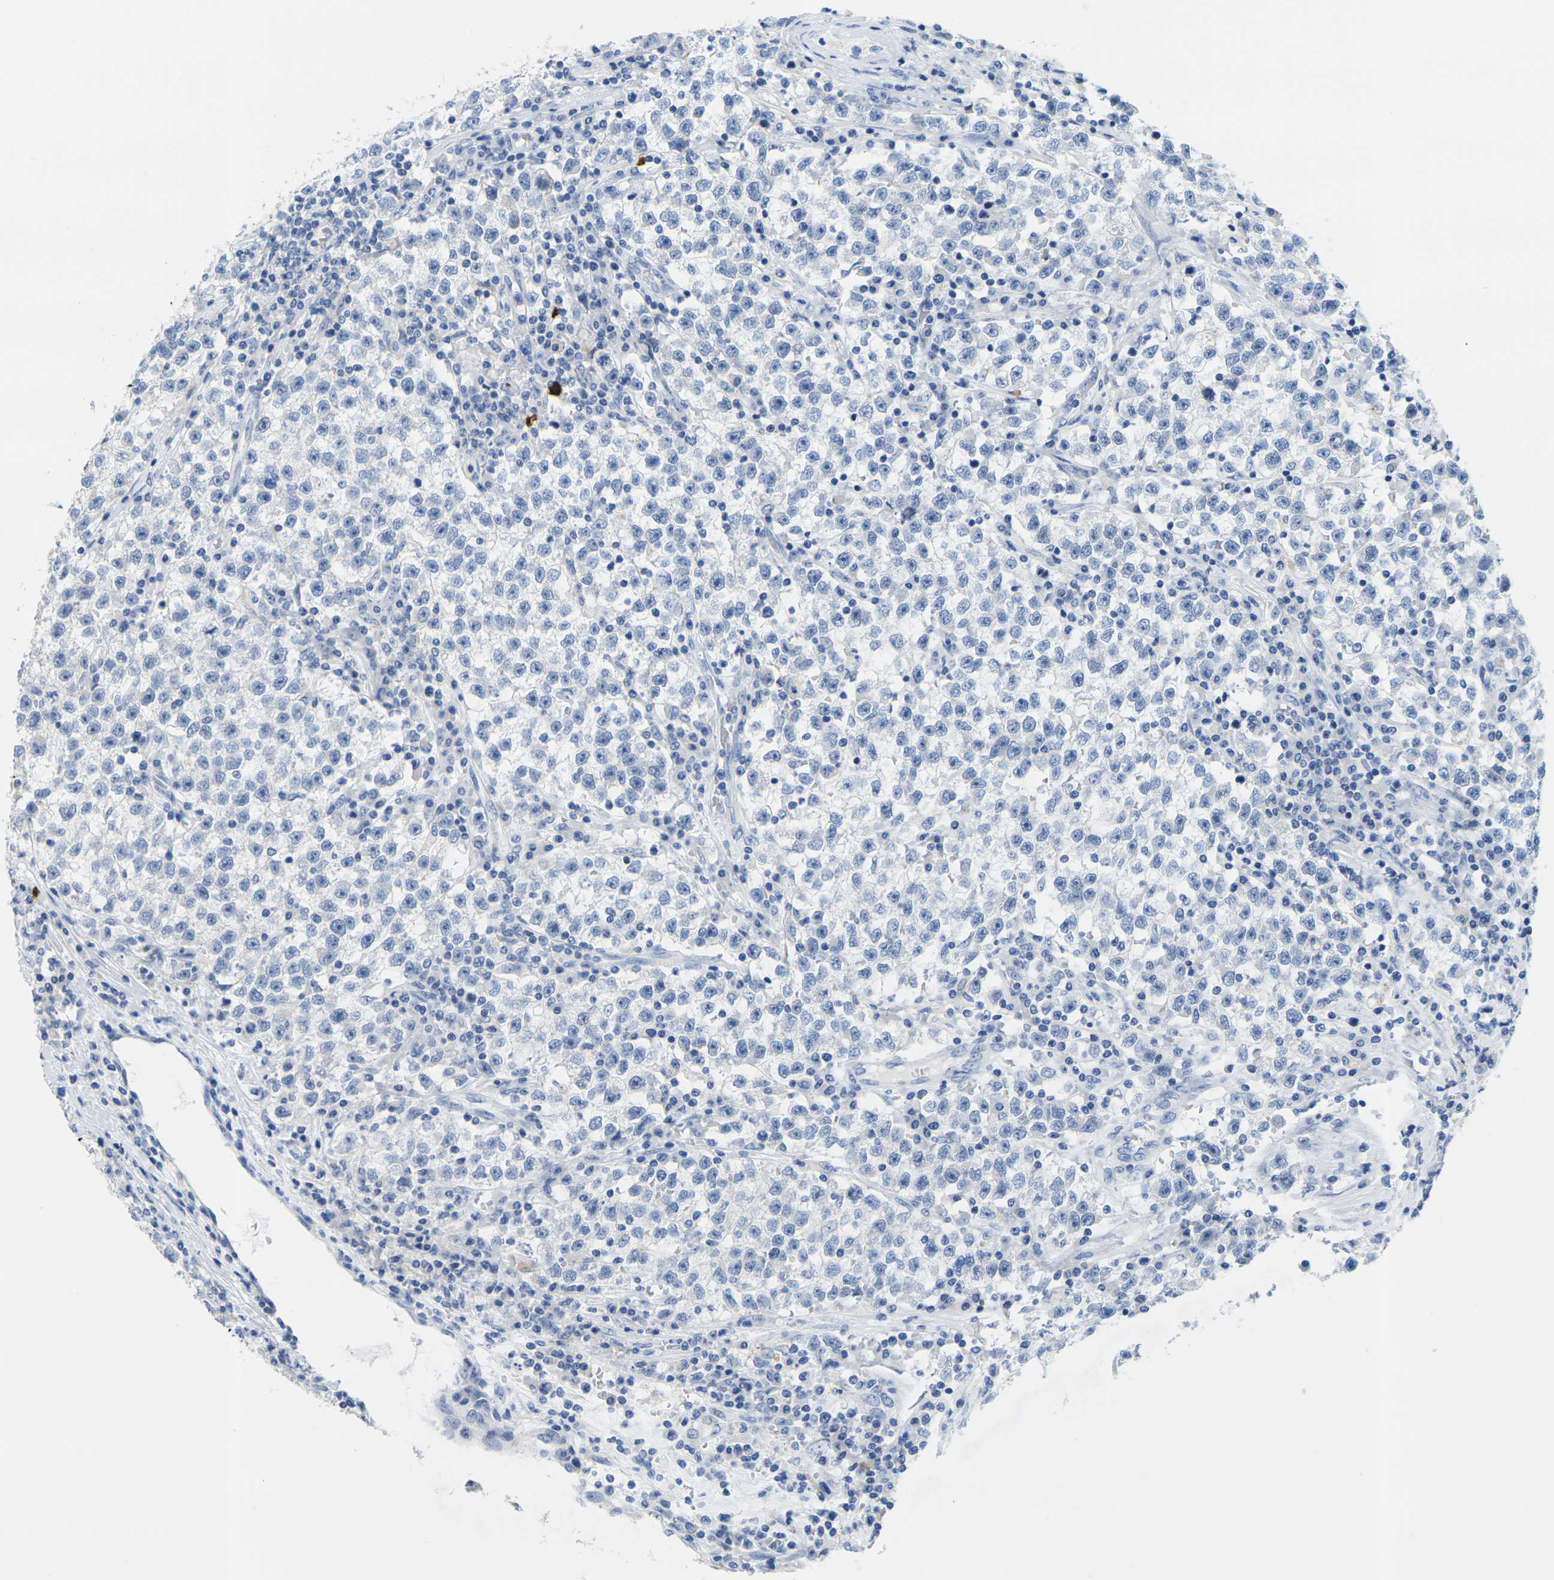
{"staining": {"intensity": "negative", "quantity": "none", "location": "none"}, "tissue": "testis cancer", "cell_type": "Tumor cells", "image_type": "cancer", "snomed": [{"axis": "morphology", "description": "Seminoma, NOS"}, {"axis": "topography", "description": "Testis"}], "caption": "Testis cancer (seminoma) was stained to show a protein in brown. There is no significant staining in tumor cells.", "gene": "GPR15", "patient": {"sex": "male", "age": 22}}